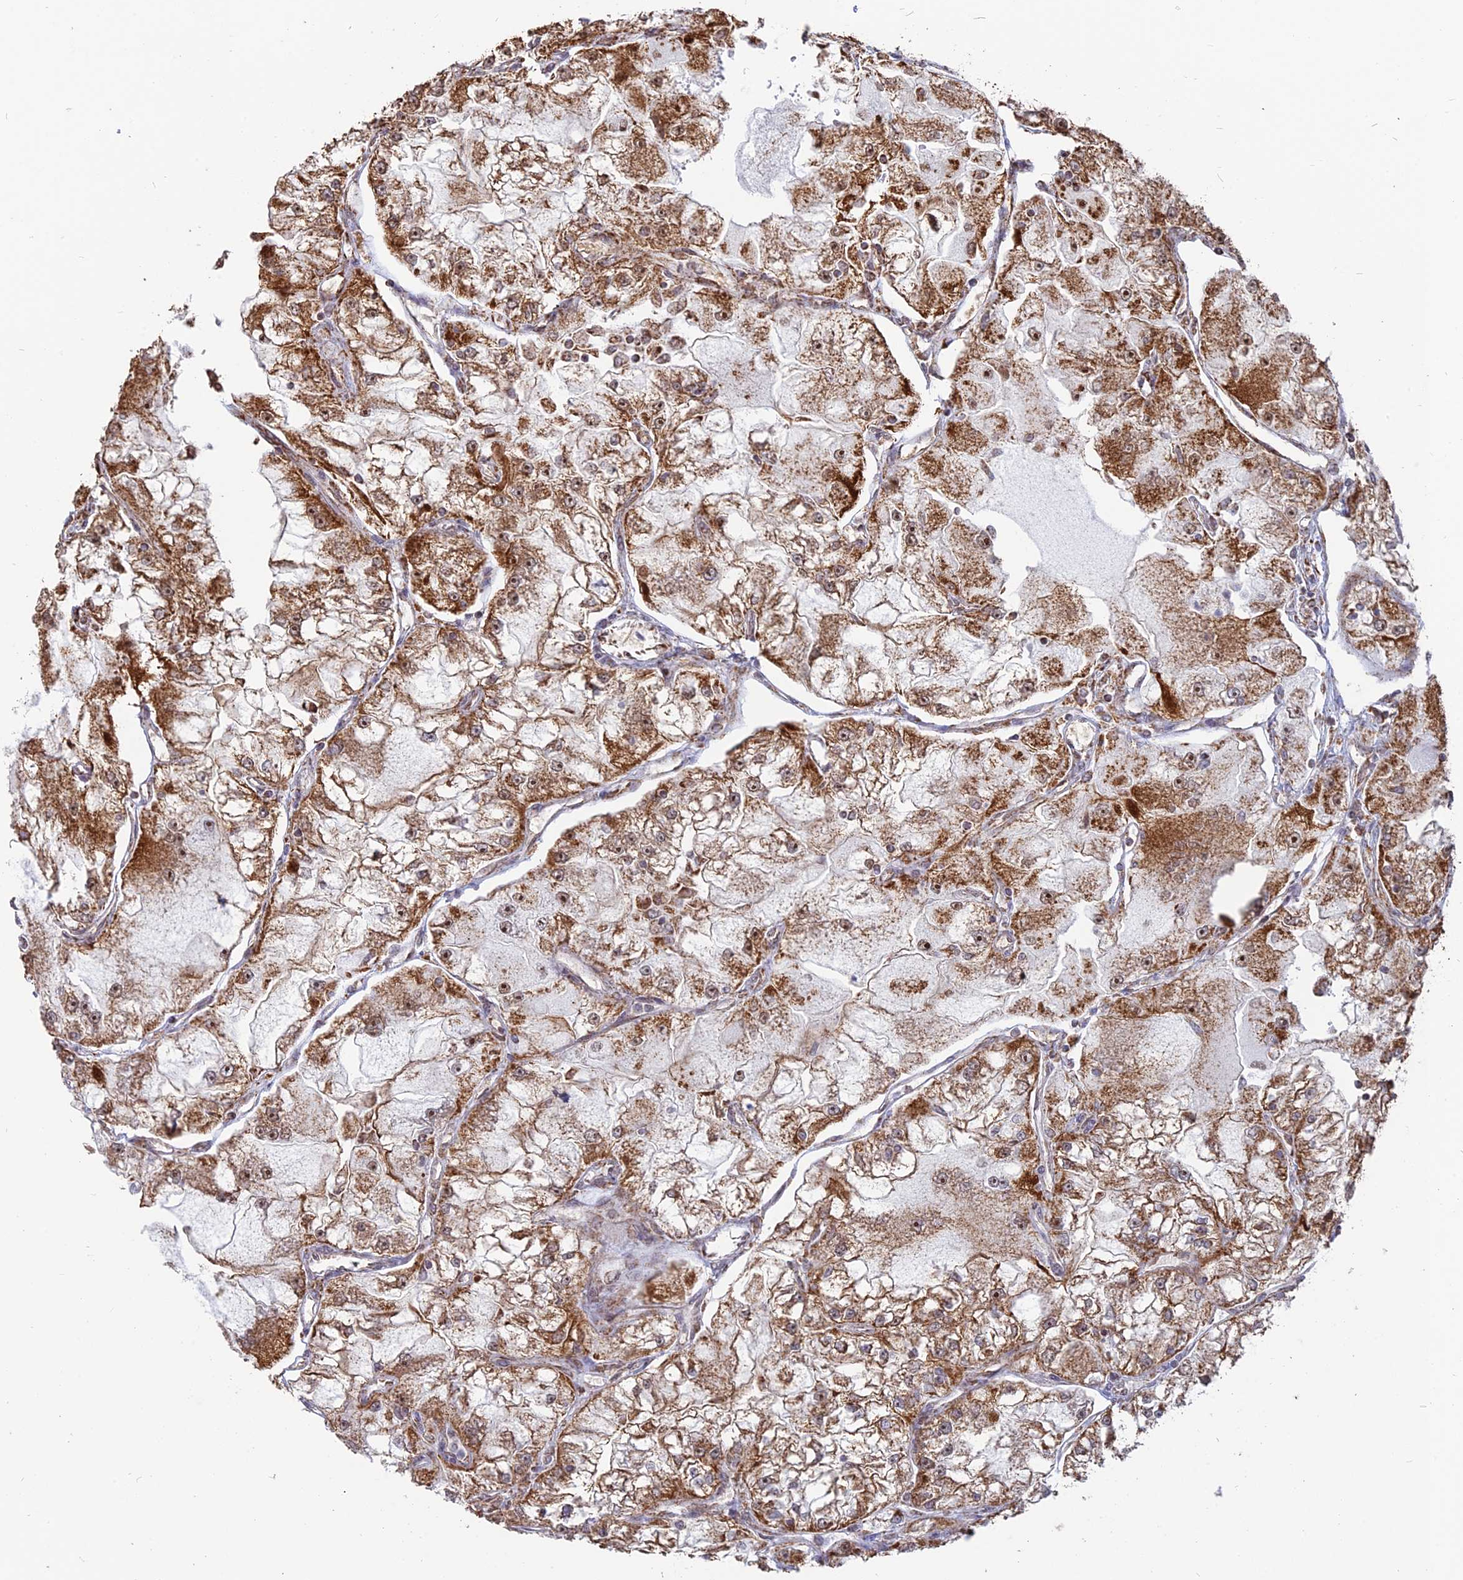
{"staining": {"intensity": "moderate", "quantity": ">75%", "location": "cytoplasmic/membranous"}, "tissue": "renal cancer", "cell_type": "Tumor cells", "image_type": "cancer", "snomed": [{"axis": "morphology", "description": "Adenocarcinoma, NOS"}, {"axis": "topography", "description": "Kidney"}], "caption": "Renal adenocarcinoma was stained to show a protein in brown. There is medium levels of moderate cytoplasmic/membranous expression in about >75% of tumor cells.", "gene": "ARHGAP40", "patient": {"sex": "female", "age": 72}}